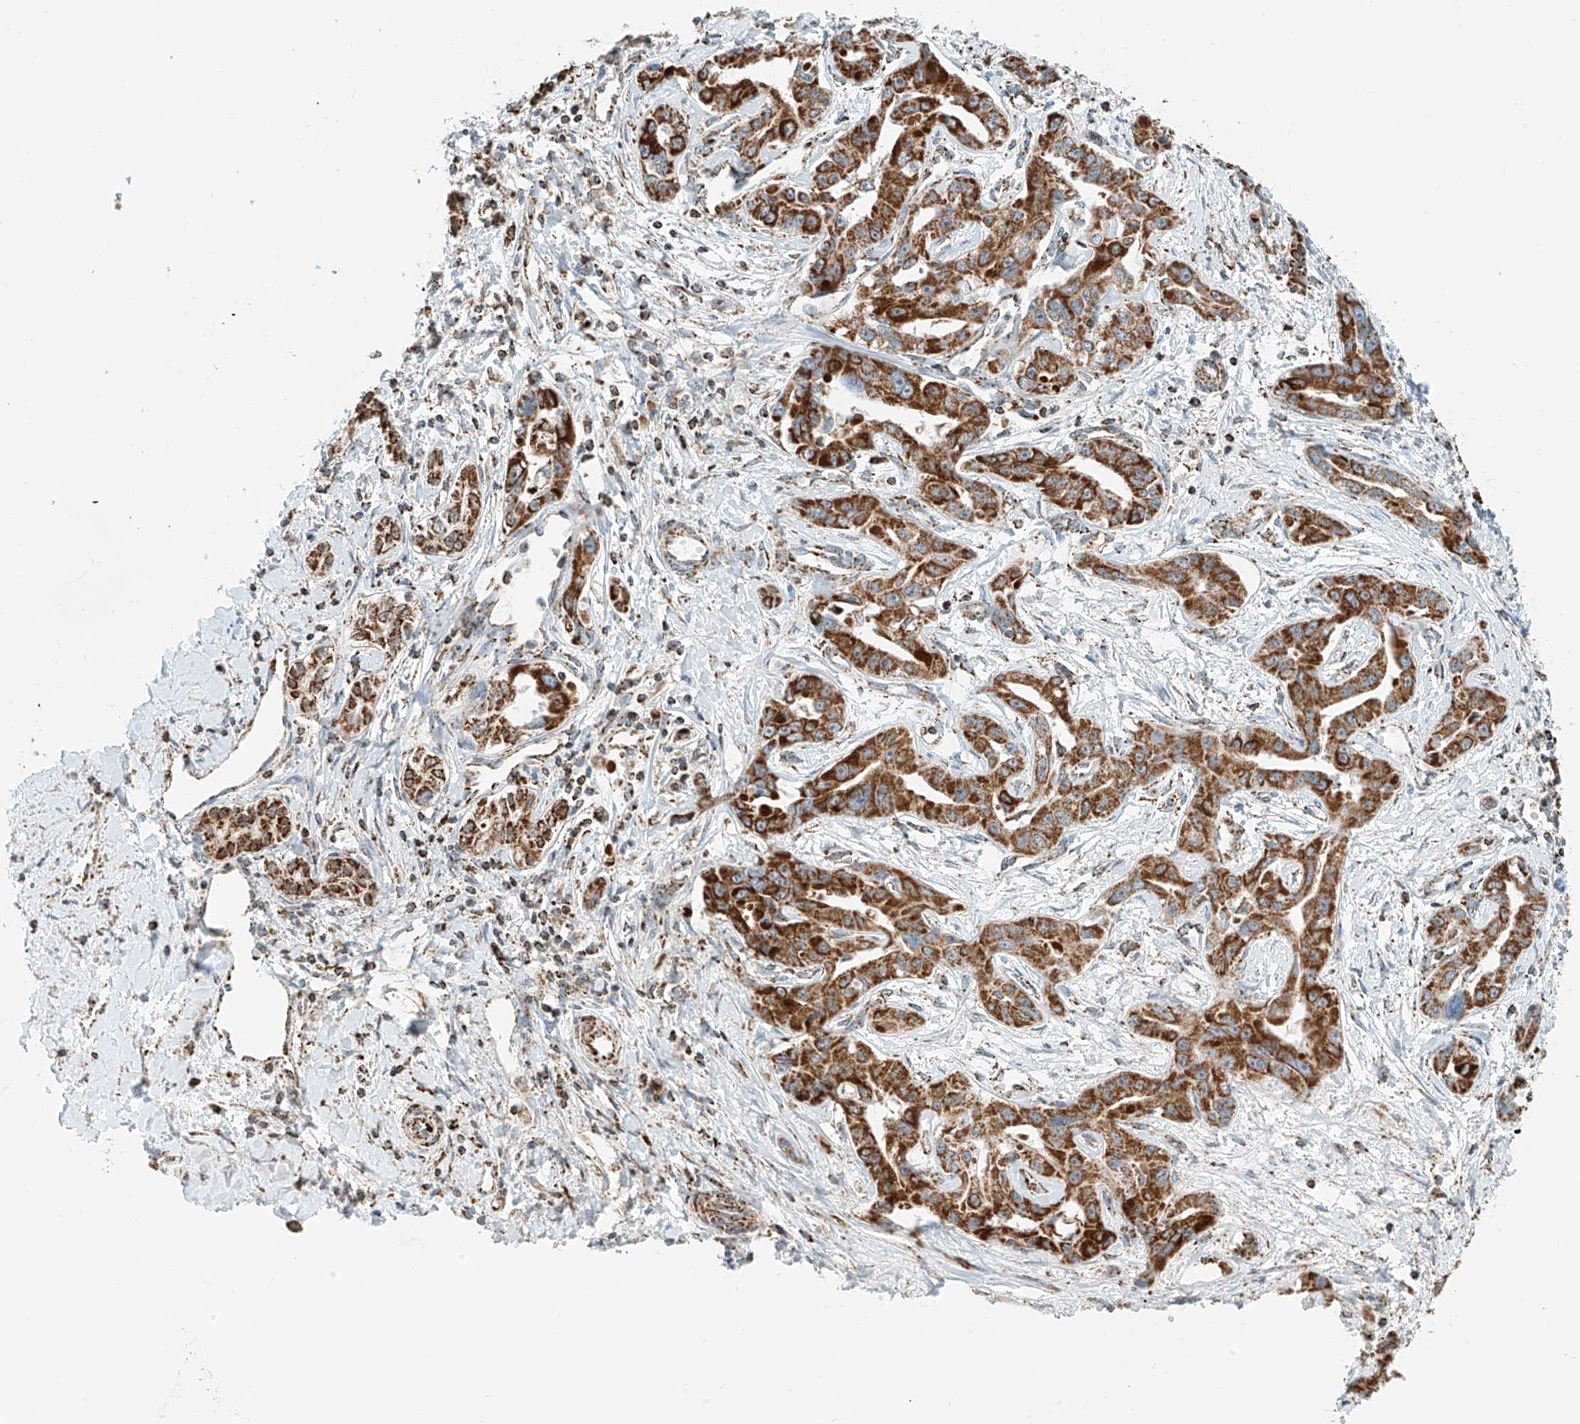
{"staining": {"intensity": "strong", "quantity": ">75%", "location": "cytoplasmic/membranous"}, "tissue": "liver cancer", "cell_type": "Tumor cells", "image_type": "cancer", "snomed": [{"axis": "morphology", "description": "Cholangiocarcinoma"}, {"axis": "topography", "description": "Liver"}], "caption": "Human cholangiocarcinoma (liver) stained with a protein marker reveals strong staining in tumor cells.", "gene": "PPA2", "patient": {"sex": "male", "age": 59}}